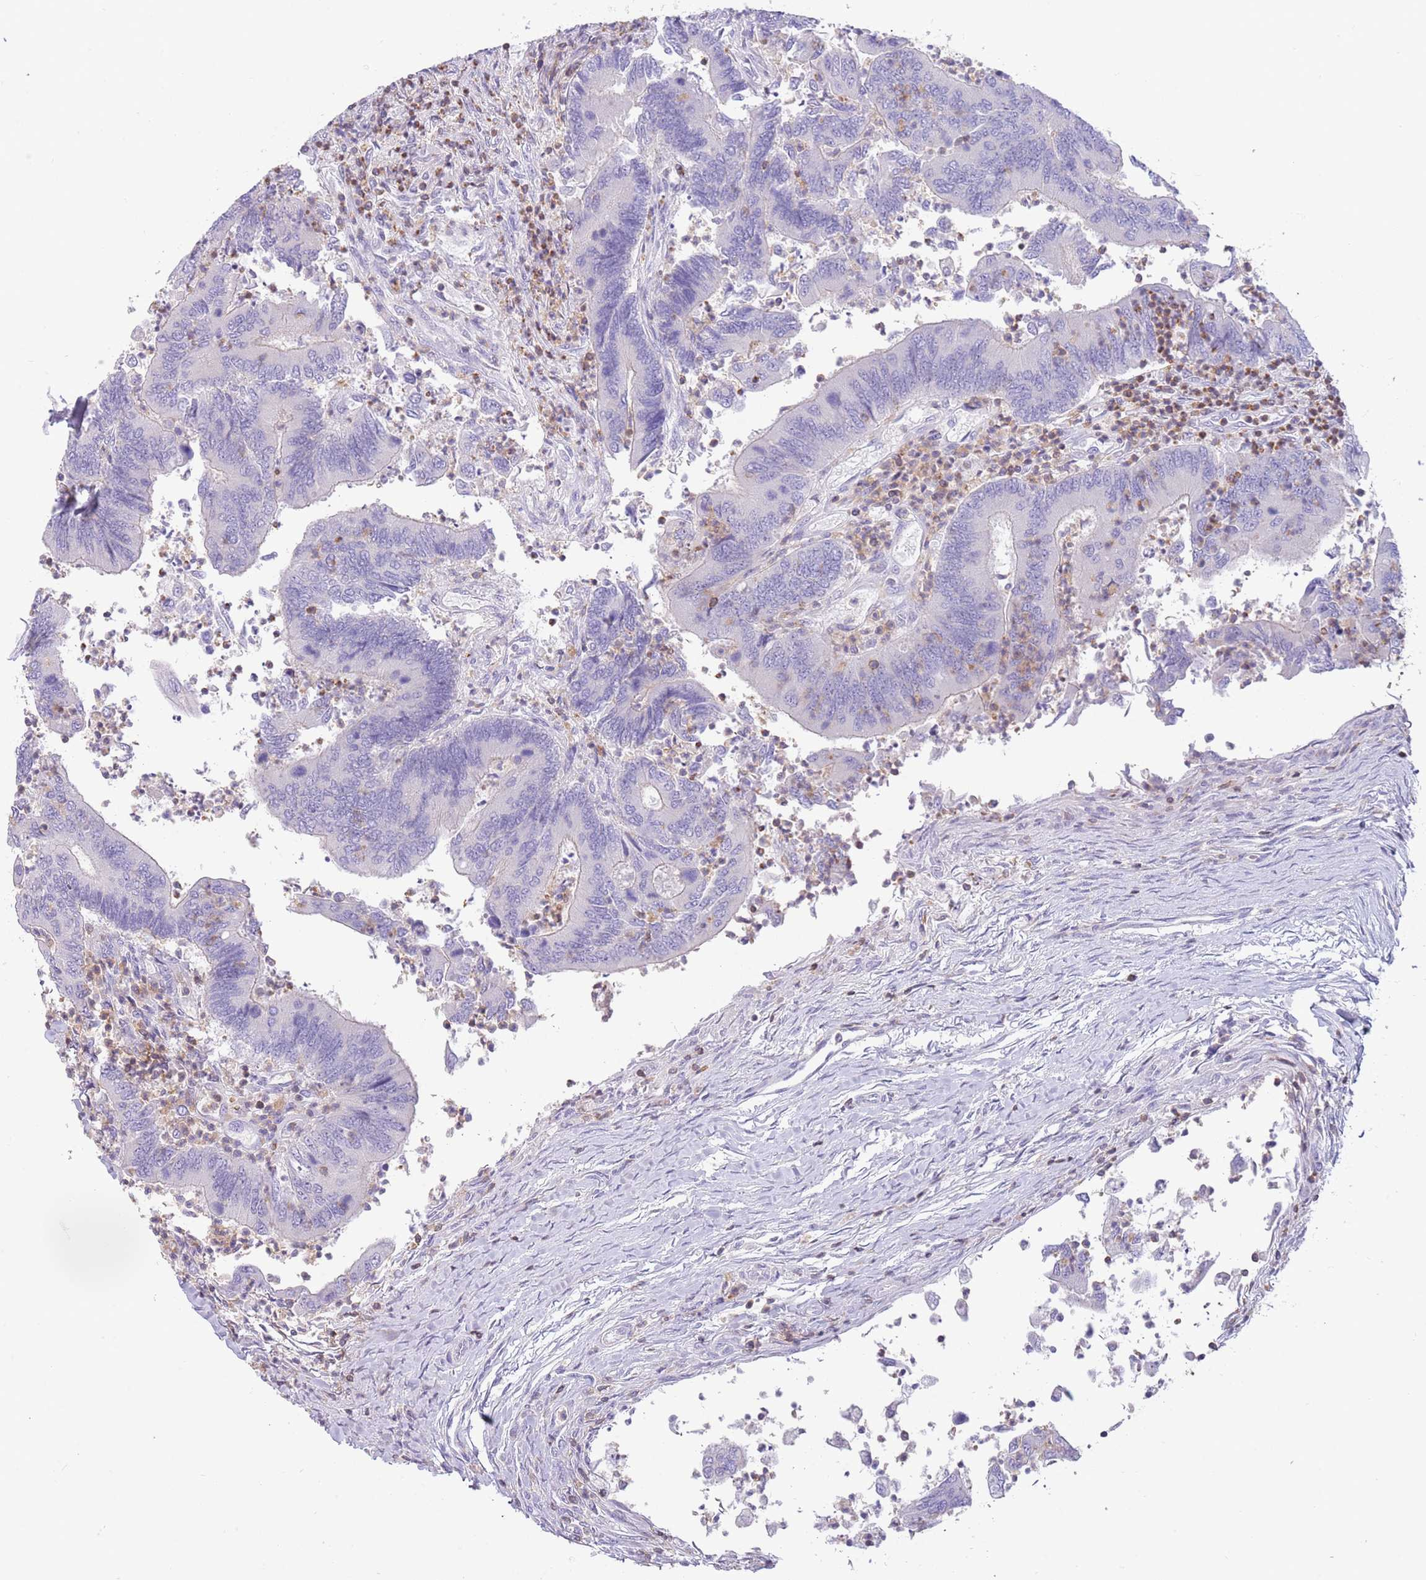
{"staining": {"intensity": "negative", "quantity": "none", "location": "none"}, "tissue": "colorectal cancer", "cell_type": "Tumor cells", "image_type": "cancer", "snomed": [{"axis": "morphology", "description": "Adenocarcinoma, NOS"}, {"axis": "topography", "description": "Colon"}], "caption": "High magnification brightfield microscopy of colorectal cancer (adenocarcinoma) stained with DAB (3,3'-diaminobenzidine) (brown) and counterstained with hematoxylin (blue): tumor cells show no significant positivity.", "gene": "OR4Q3", "patient": {"sex": "female", "age": 67}}